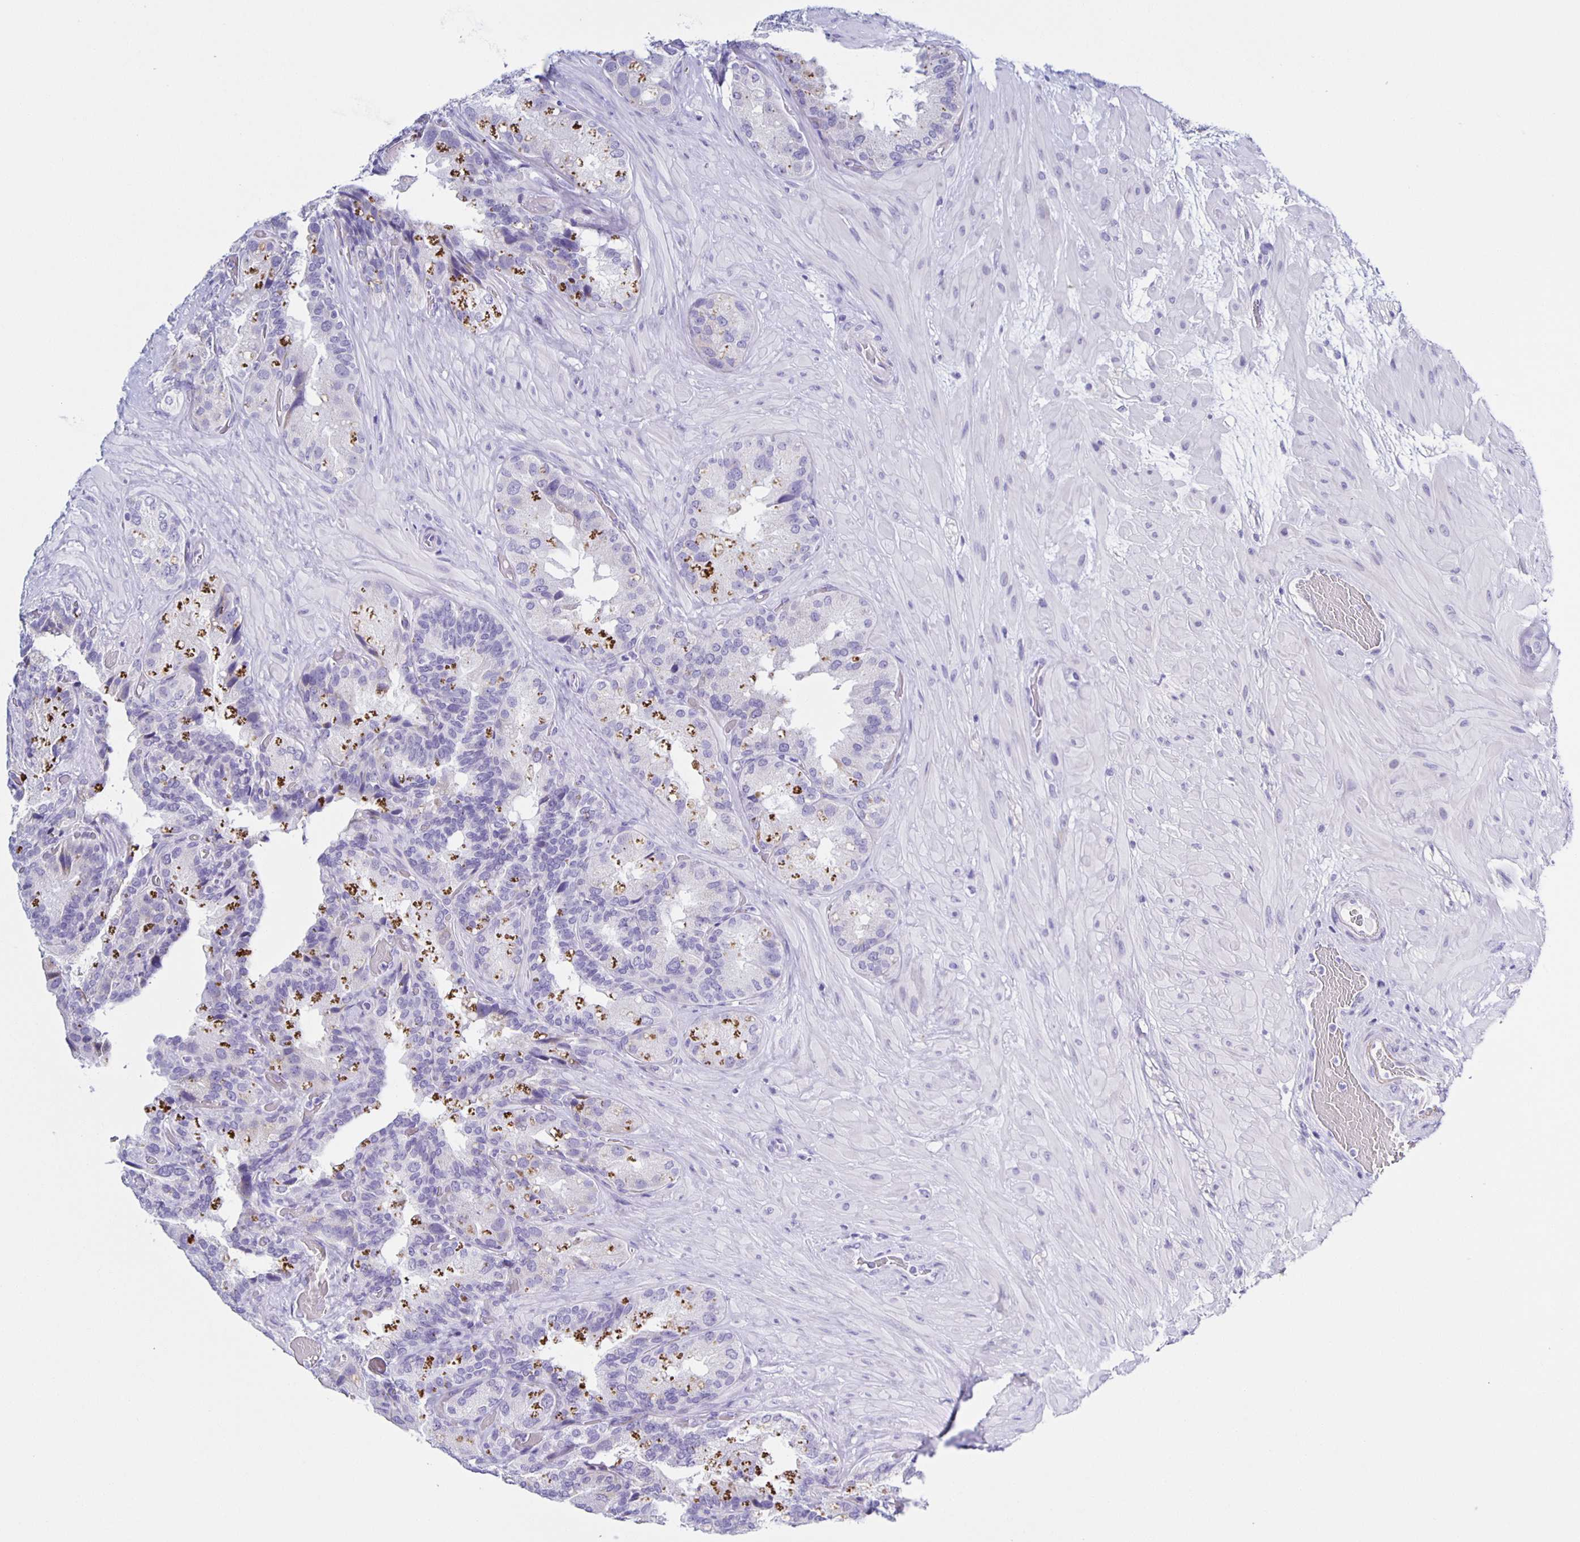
{"staining": {"intensity": "negative", "quantity": "none", "location": "none"}, "tissue": "seminal vesicle", "cell_type": "Glandular cells", "image_type": "normal", "snomed": [{"axis": "morphology", "description": "Normal tissue, NOS"}, {"axis": "topography", "description": "Seminal veicle"}], "caption": "IHC micrograph of normal seminal vesicle stained for a protein (brown), which displays no staining in glandular cells. The staining was performed using DAB to visualize the protein expression in brown, while the nuclei were stained in blue with hematoxylin (Magnification: 20x).", "gene": "AQP6", "patient": {"sex": "male", "age": 60}}